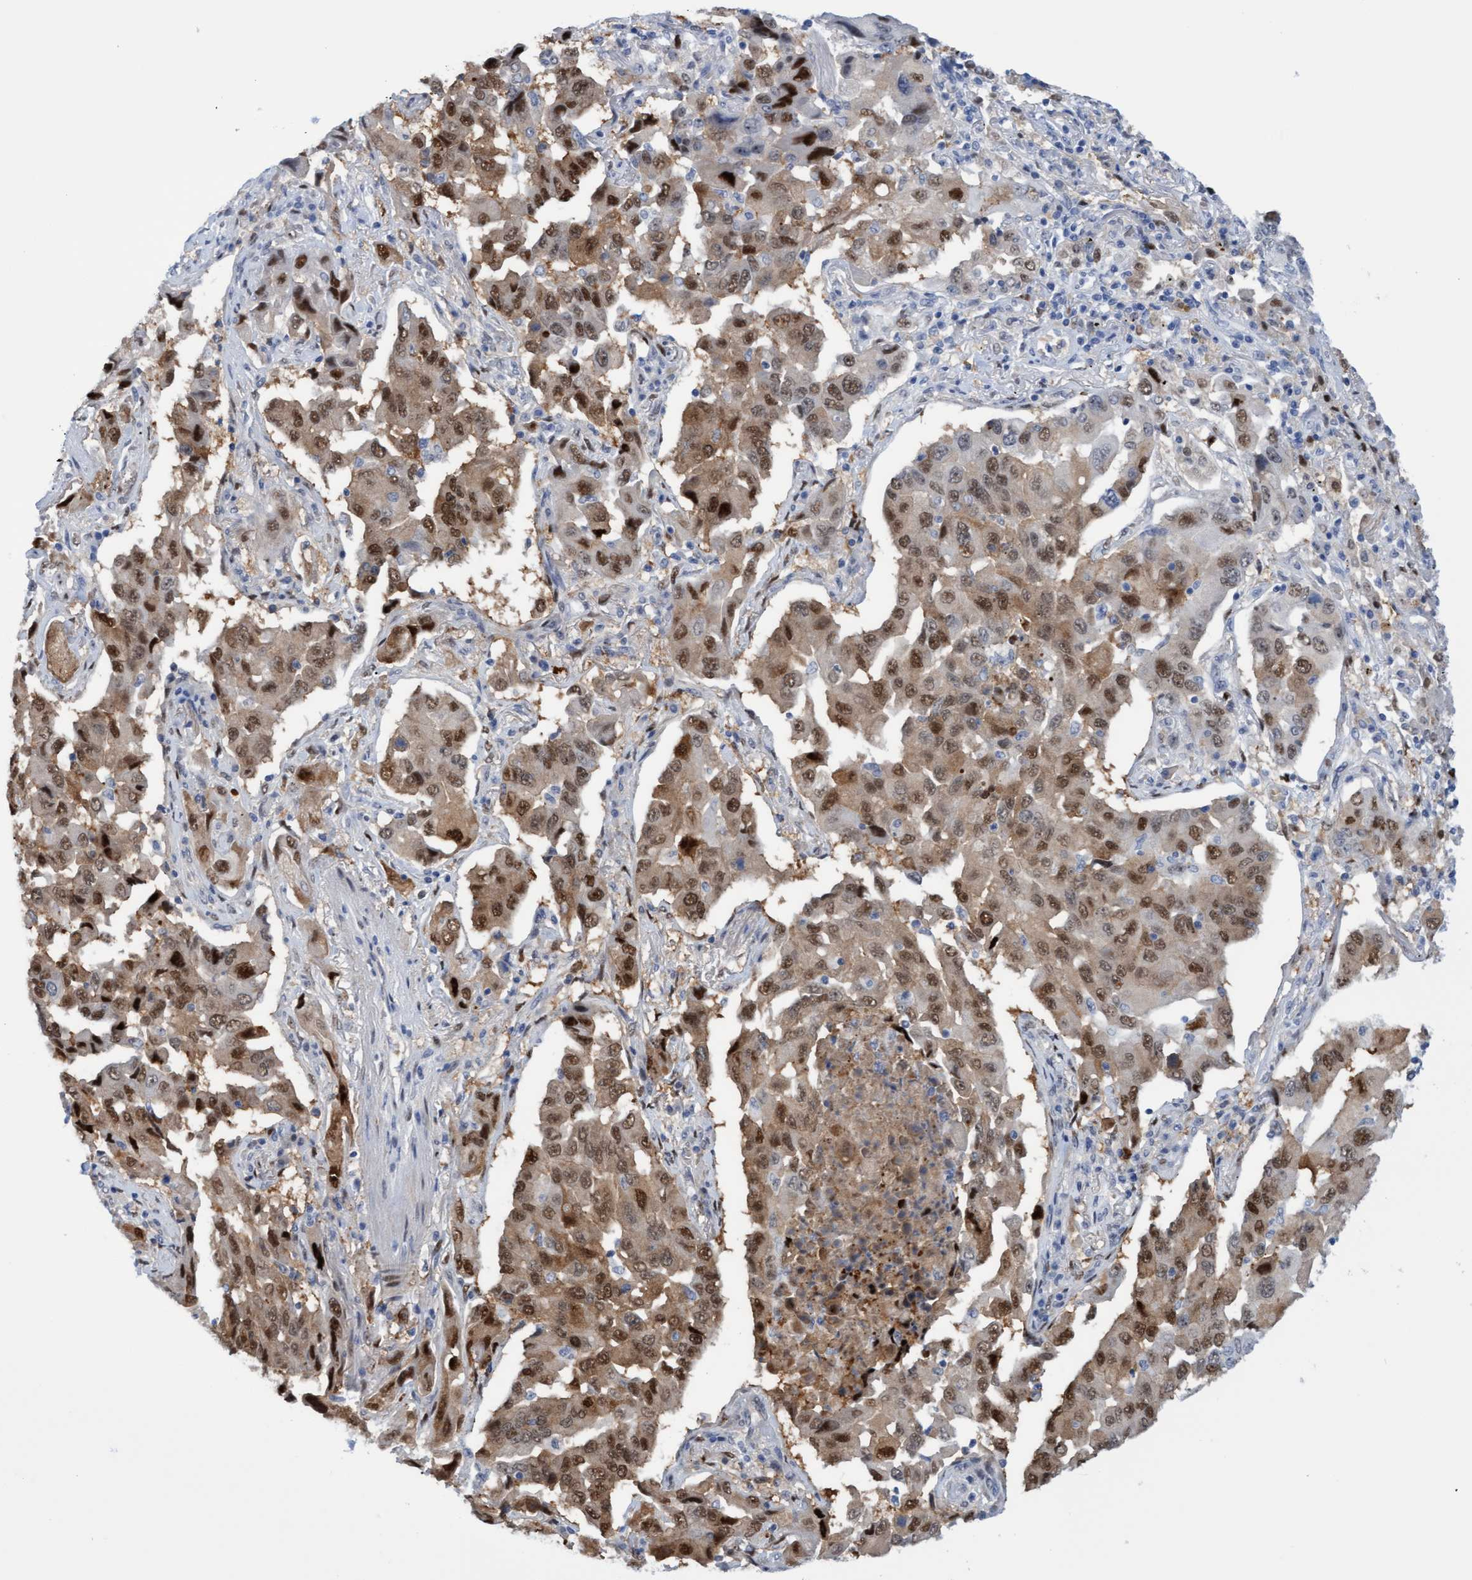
{"staining": {"intensity": "moderate", "quantity": "25%-75%", "location": "cytoplasmic/membranous,nuclear"}, "tissue": "lung cancer", "cell_type": "Tumor cells", "image_type": "cancer", "snomed": [{"axis": "morphology", "description": "Adenocarcinoma, NOS"}, {"axis": "topography", "description": "Lung"}], "caption": "This image displays lung cancer stained with immunohistochemistry (IHC) to label a protein in brown. The cytoplasmic/membranous and nuclear of tumor cells show moderate positivity for the protein. Nuclei are counter-stained blue.", "gene": "PINX1", "patient": {"sex": "female", "age": 65}}